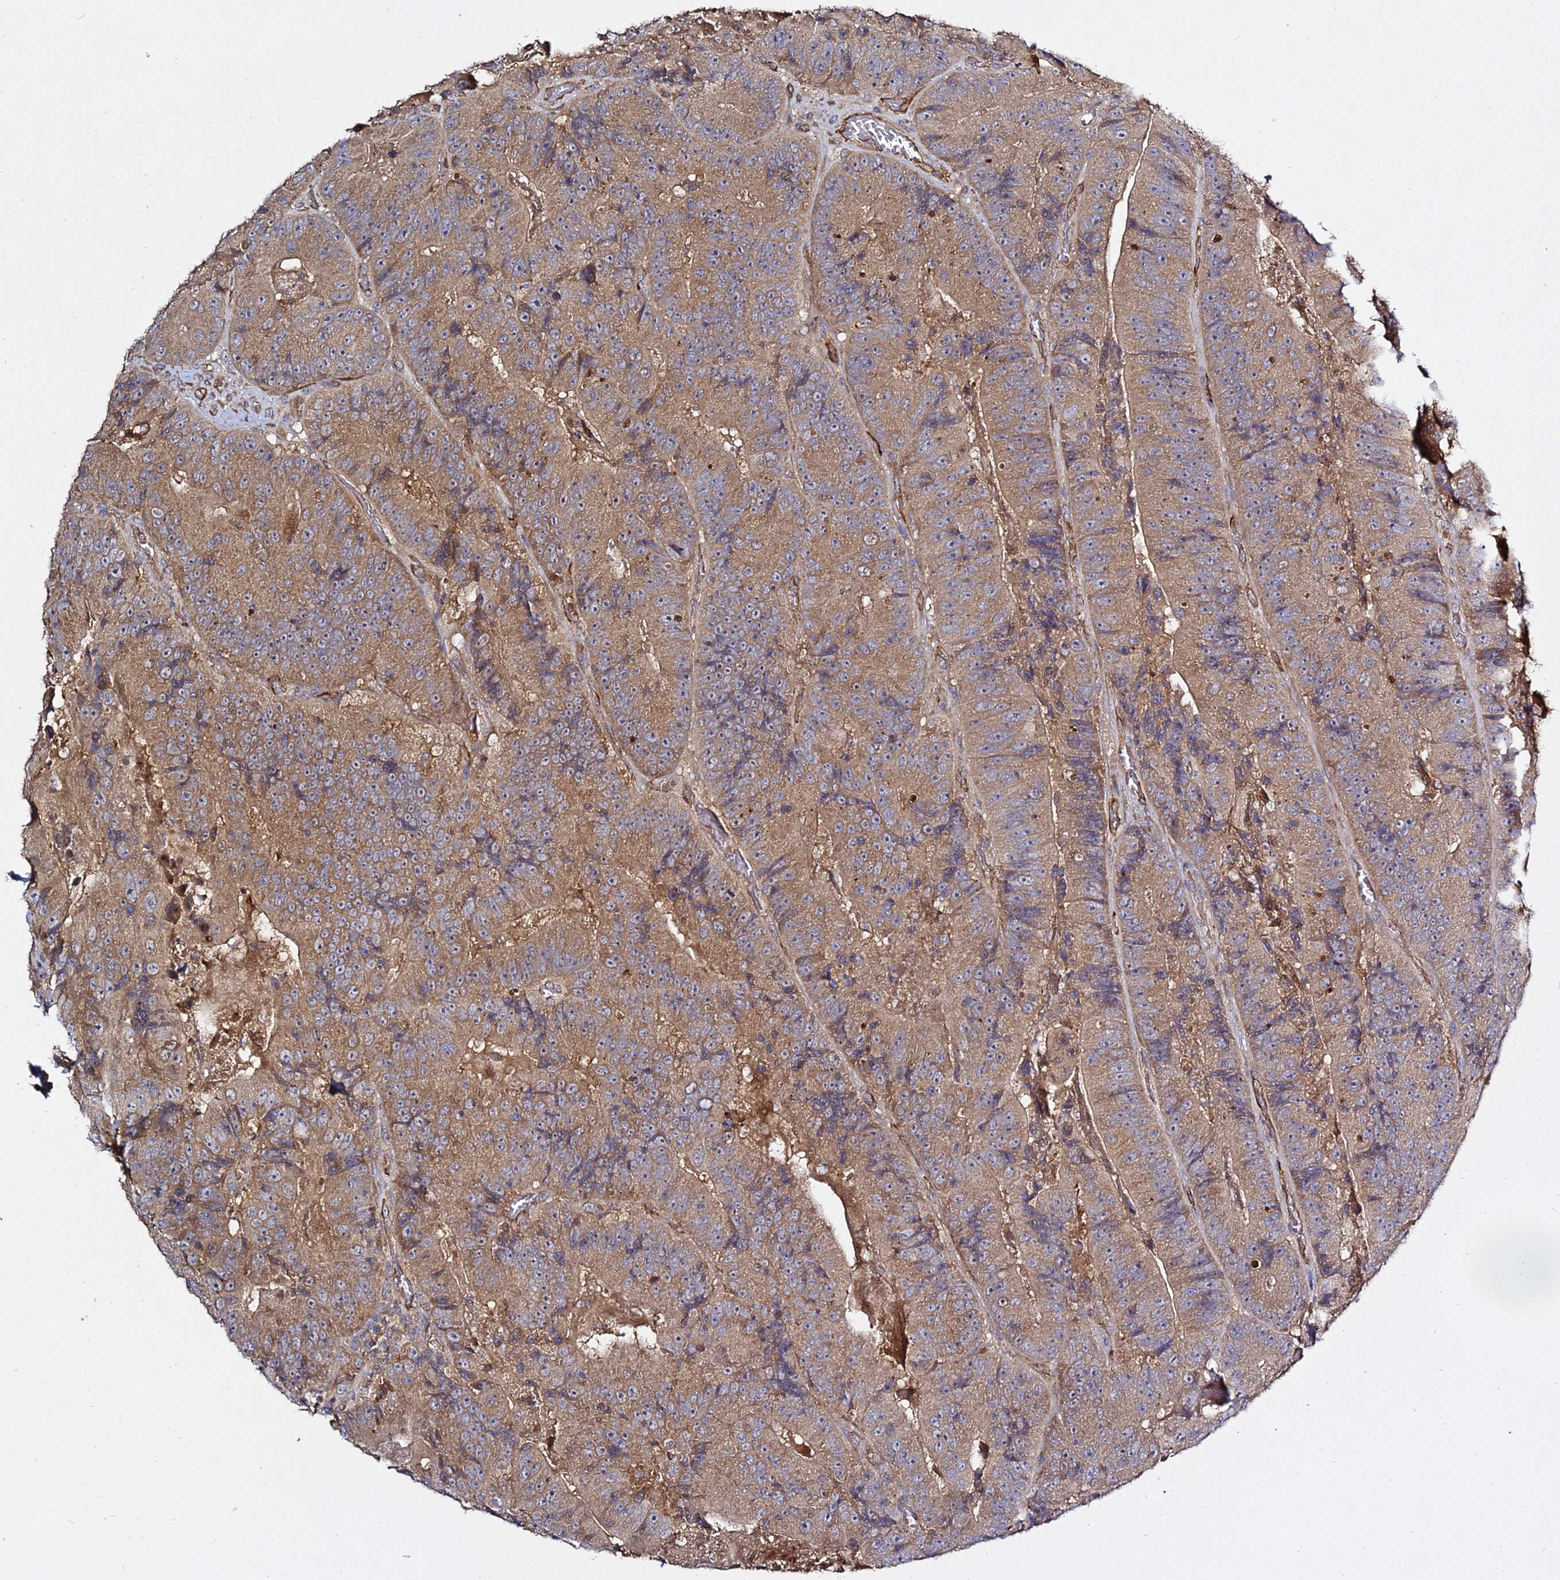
{"staining": {"intensity": "moderate", "quantity": ">75%", "location": "cytoplasmic/membranous"}, "tissue": "colorectal cancer", "cell_type": "Tumor cells", "image_type": "cancer", "snomed": [{"axis": "morphology", "description": "Adenocarcinoma, NOS"}, {"axis": "topography", "description": "Colon"}], "caption": "Immunohistochemistry (IHC) photomicrograph of neoplastic tissue: colorectal cancer (adenocarcinoma) stained using immunohistochemistry (IHC) displays medium levels of moderate protein expression localized specifically in the cytoplasmic/membranous of tumor cells, appearing as a cytoplasmic/membranous brown color.", "gene": "GRTP1", "patient": {"sex": "female", "age": 86}}